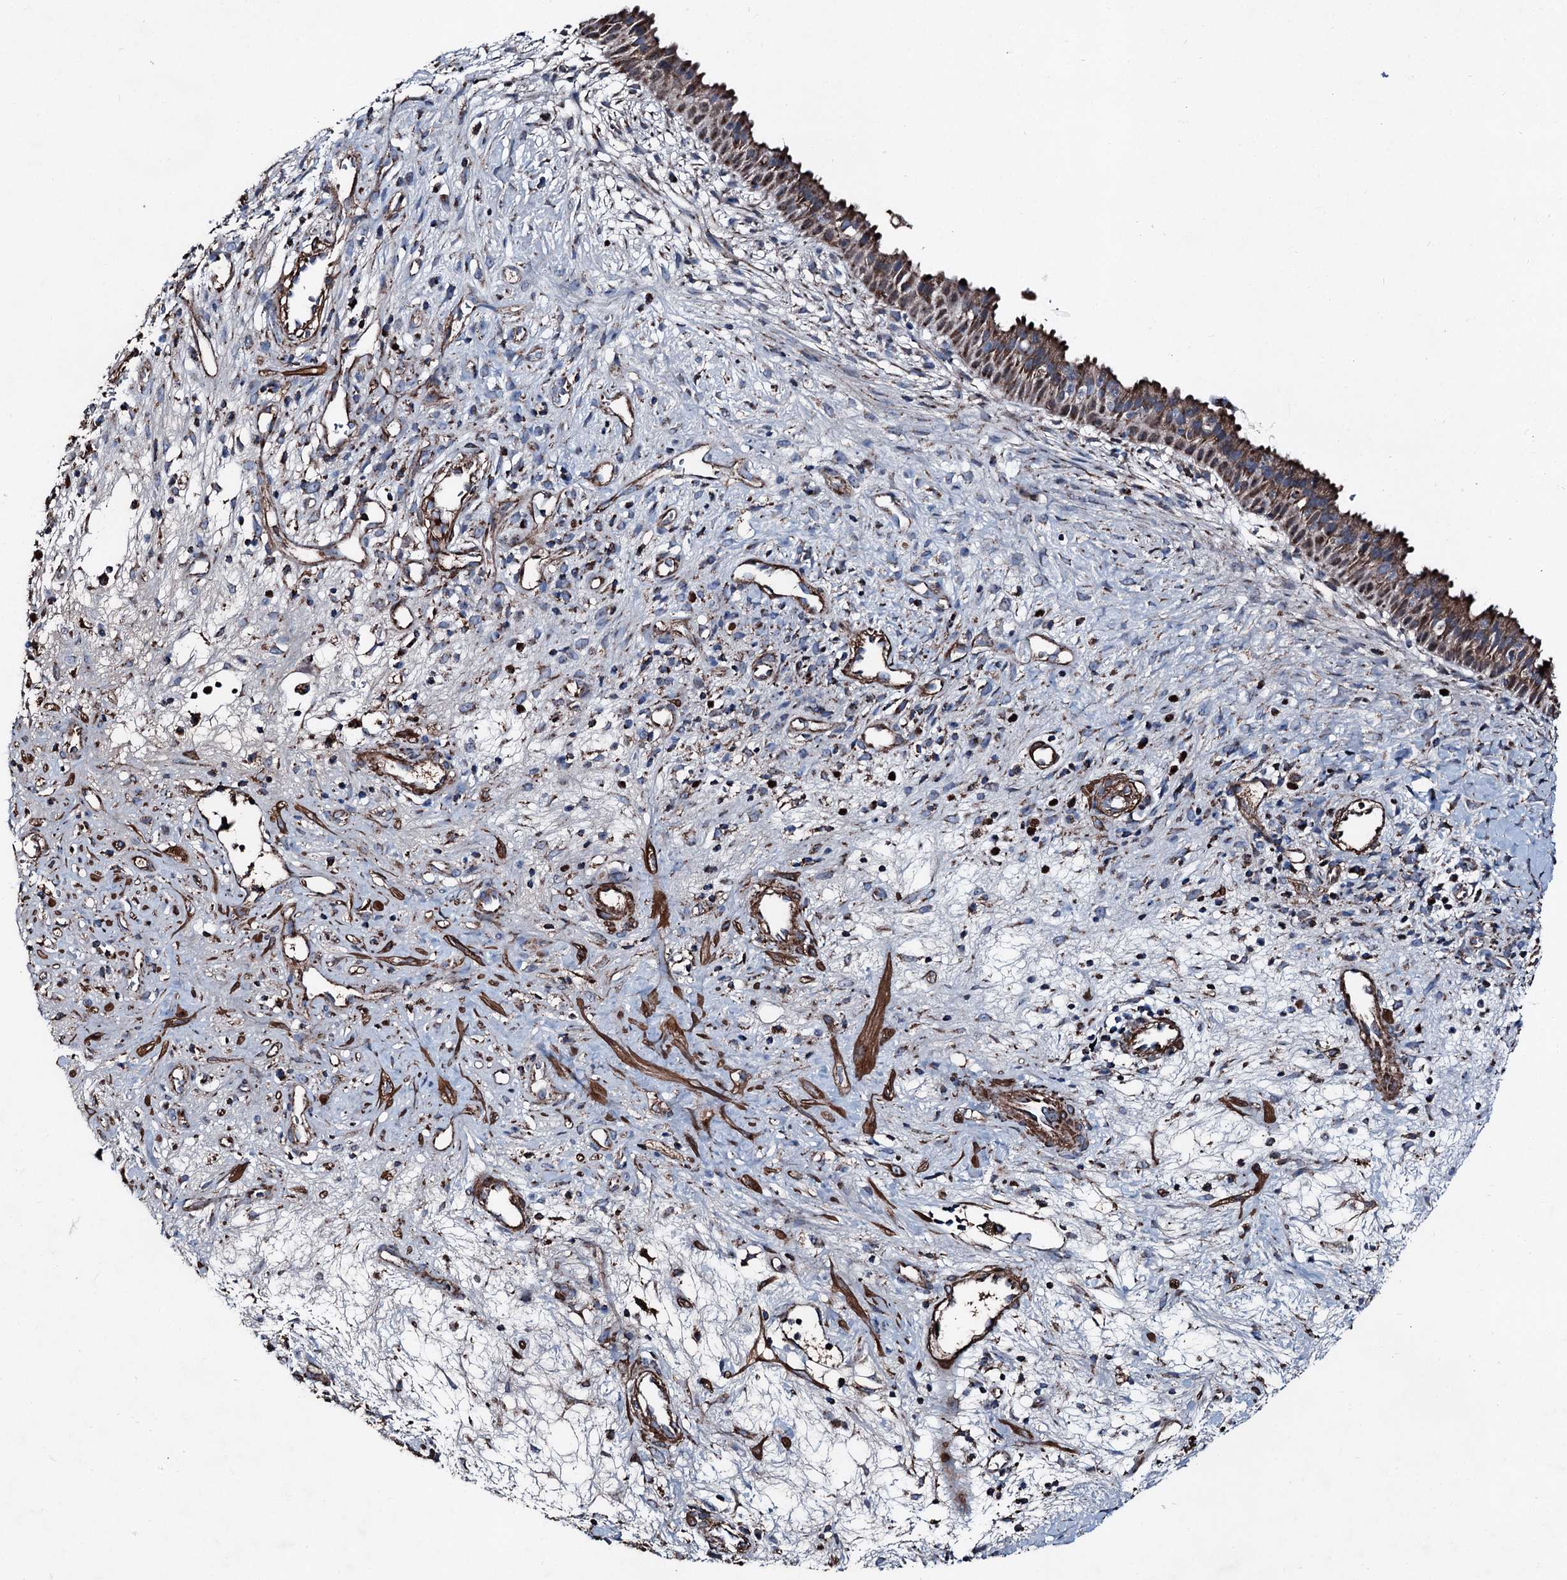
{"staining": {"intensity": "moderate", "quantity": ">75%", "location": "cytoplasmic/membranous"}, "tissue": "nasopharynx", "cell_type": "Respiratory epithelial cells", "image_type": "normal", "snomed": [{"axis": "morphology", "description": "Normal tissue, NOS"}, {"axis": "topography", "description": "Nasopharynx"}], "caption": "Nasopharynx stained with immunohistochemistry demonstrates moderate cytoplasmic/membranous expression in about >75% of respiratory epithelial cells.", "gene": "DDIAS", "patient": {"sex": "male", "age": 22}}